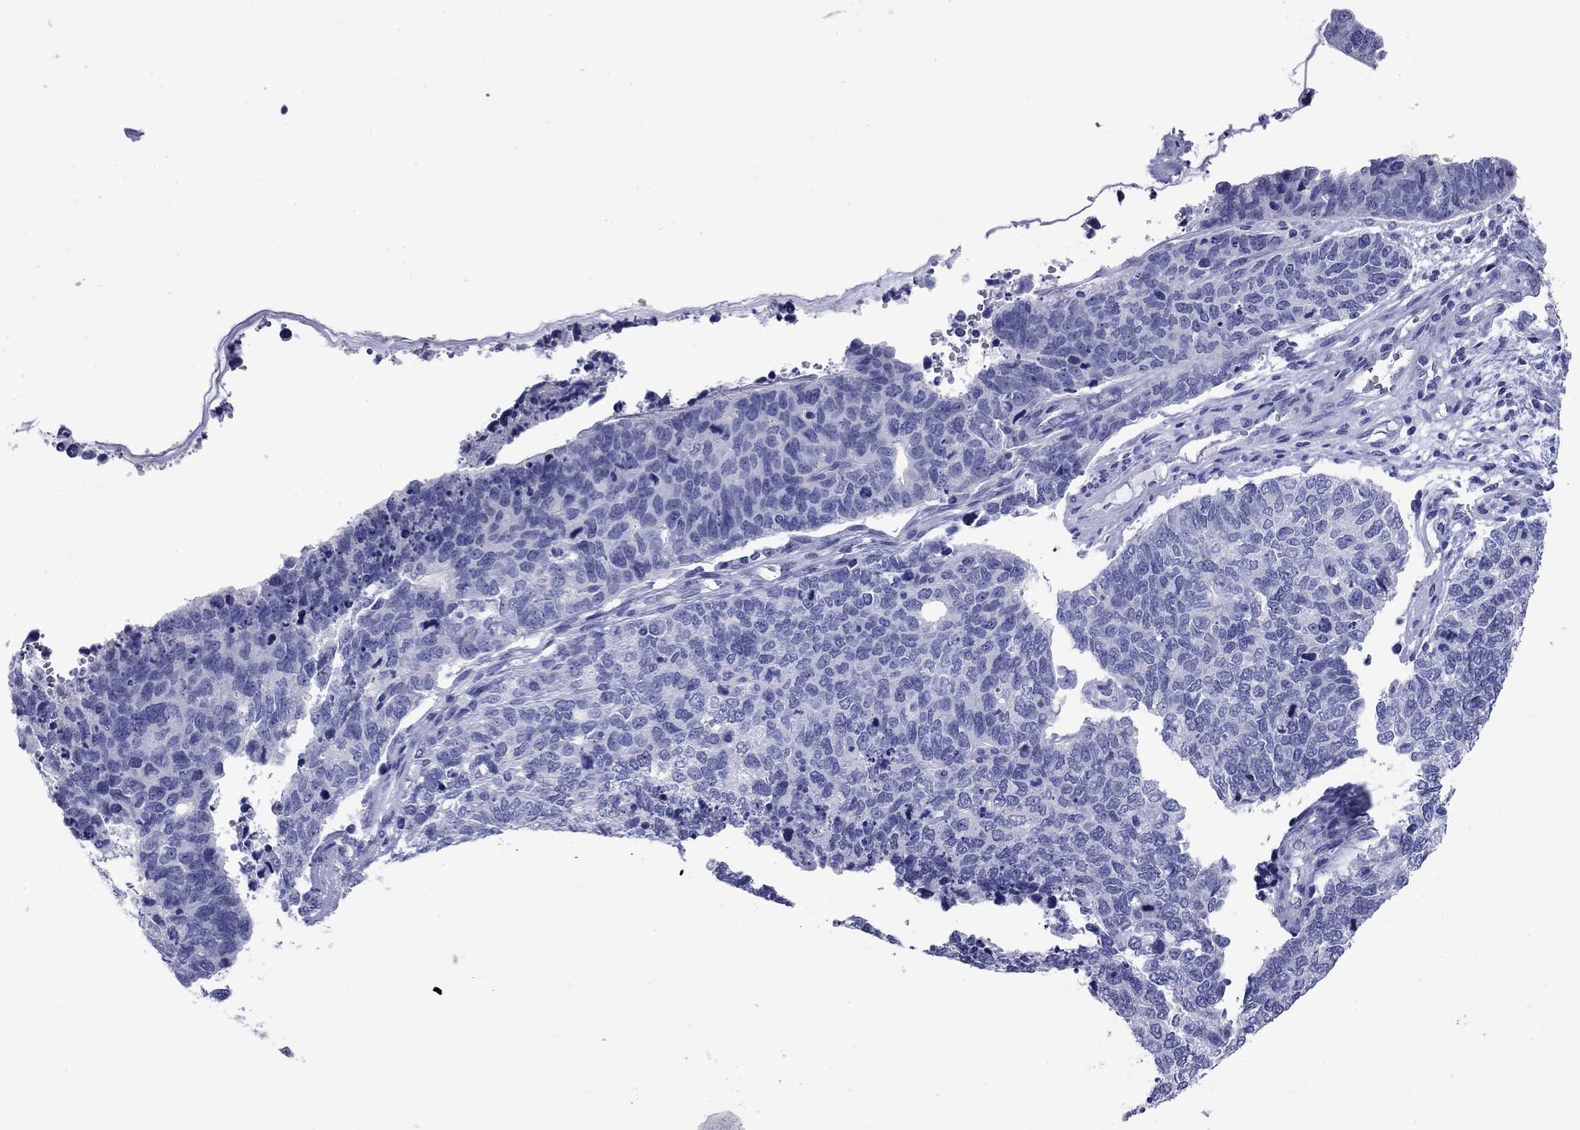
{"staining": {"intensity": "negative", "quantity": "none", "location": "none"}, "tissue": "cervical cancer", "cell_type": "Tumor cells", "image_type": "cancer", "snomed": [{"axis": "morphology", "description": "Squamous cell carcinoma, NOS"}, {"axis": "topography", "description": "Cervix"}], "caption": "Human cervical squamous cell carcinoma stained for a protein using IHC reveals no positivity in tumor cells.", "gene": "NPPA", "patient": {"sex": "female", "age": 63}}